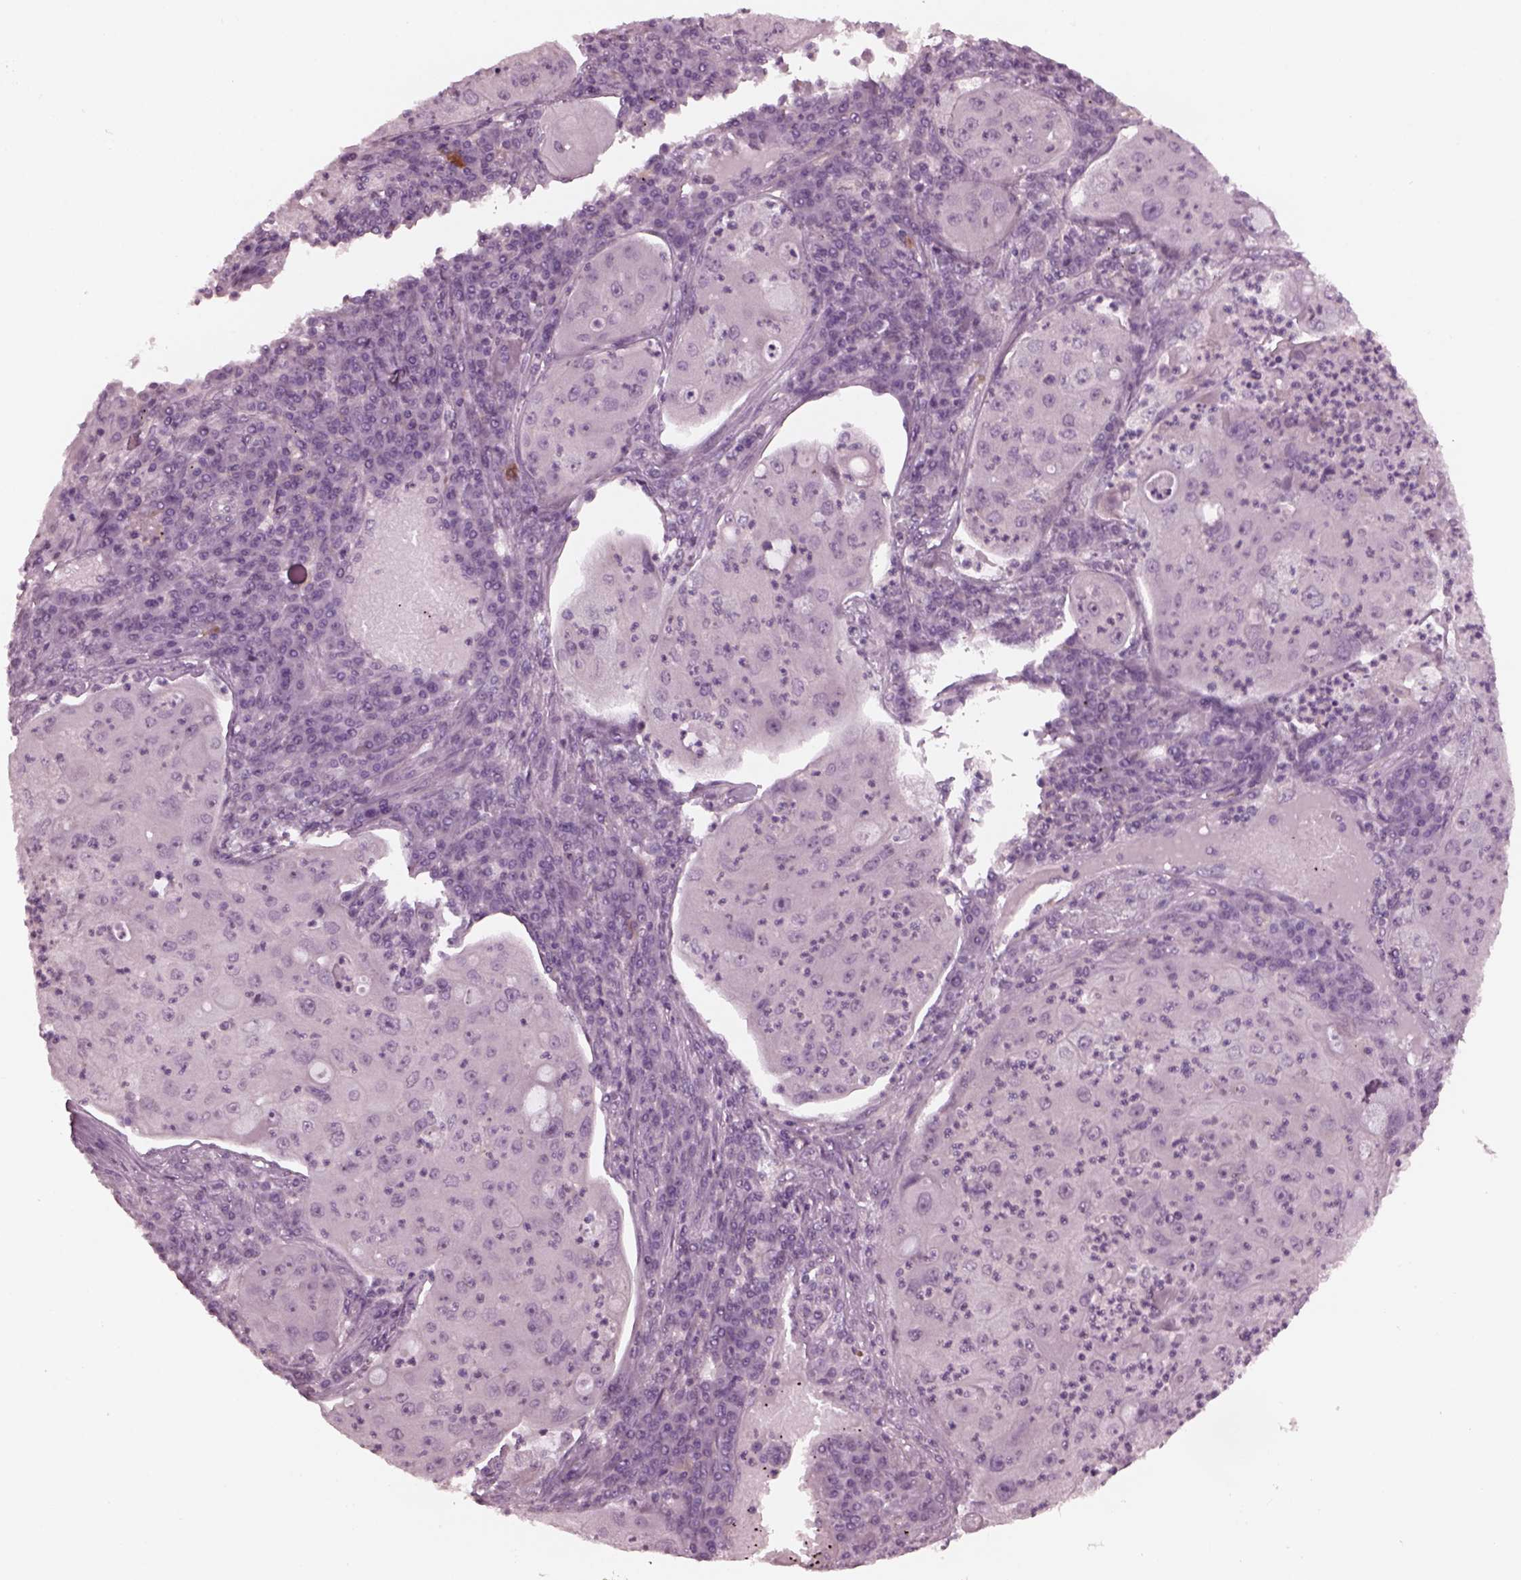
{"staining": {"intensity": "negative", "quantity": "none", "location": "none"}, "tissue": "lung cancer", "cell_type": "Tumor cells", "image_type": "cancer", "snomed": [{"axis": "morphology", "description": "Squamous cell carcinoma, NOS"}, {"axis": "topography", "description": "Lung"}], "caption": "IHC image of human squamous cell carcinoma (lung) stained for a protein (brown), which exhibits no expression in tumor cells.", "gene": "YY2", "patient": {"sex": "female", "age": 59}}